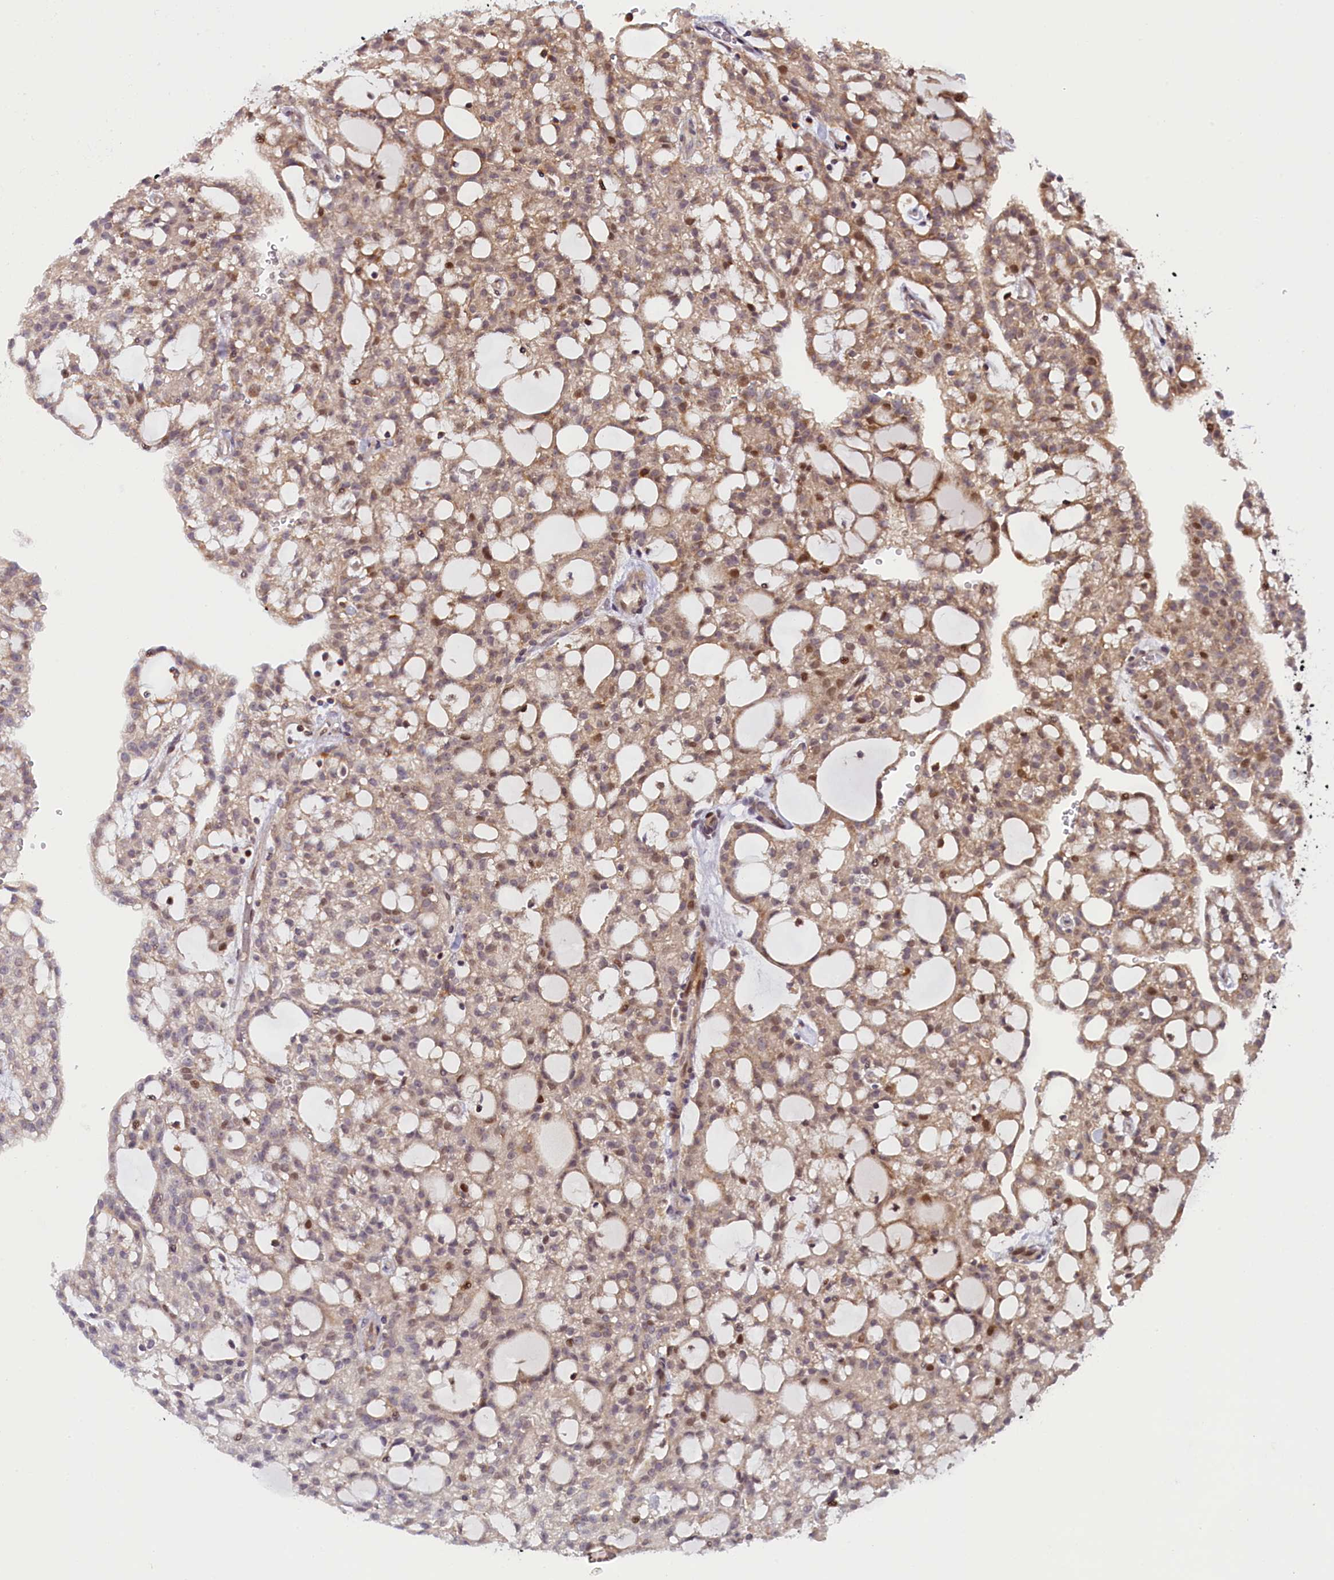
{"staining": {"intensity": "weak", "quantity": "25%-75%", "location": "cytoplasmic/membranous,nuclear"}, "tissue": "renal cancer", "cell_type": "Tumor cells", "image_type": "cancer", "snomed": [{"axis": "morphology", "description": "Adenocarcinoma, NOS"}, {"axis": "topography", "description": "Kidney"}], "caption": "Renal adenocarcinoma stained with a protein marker shows weak staining in tumor cells.", "gene": "CCL23", "patient": {"sex": "male", "age": 63}}